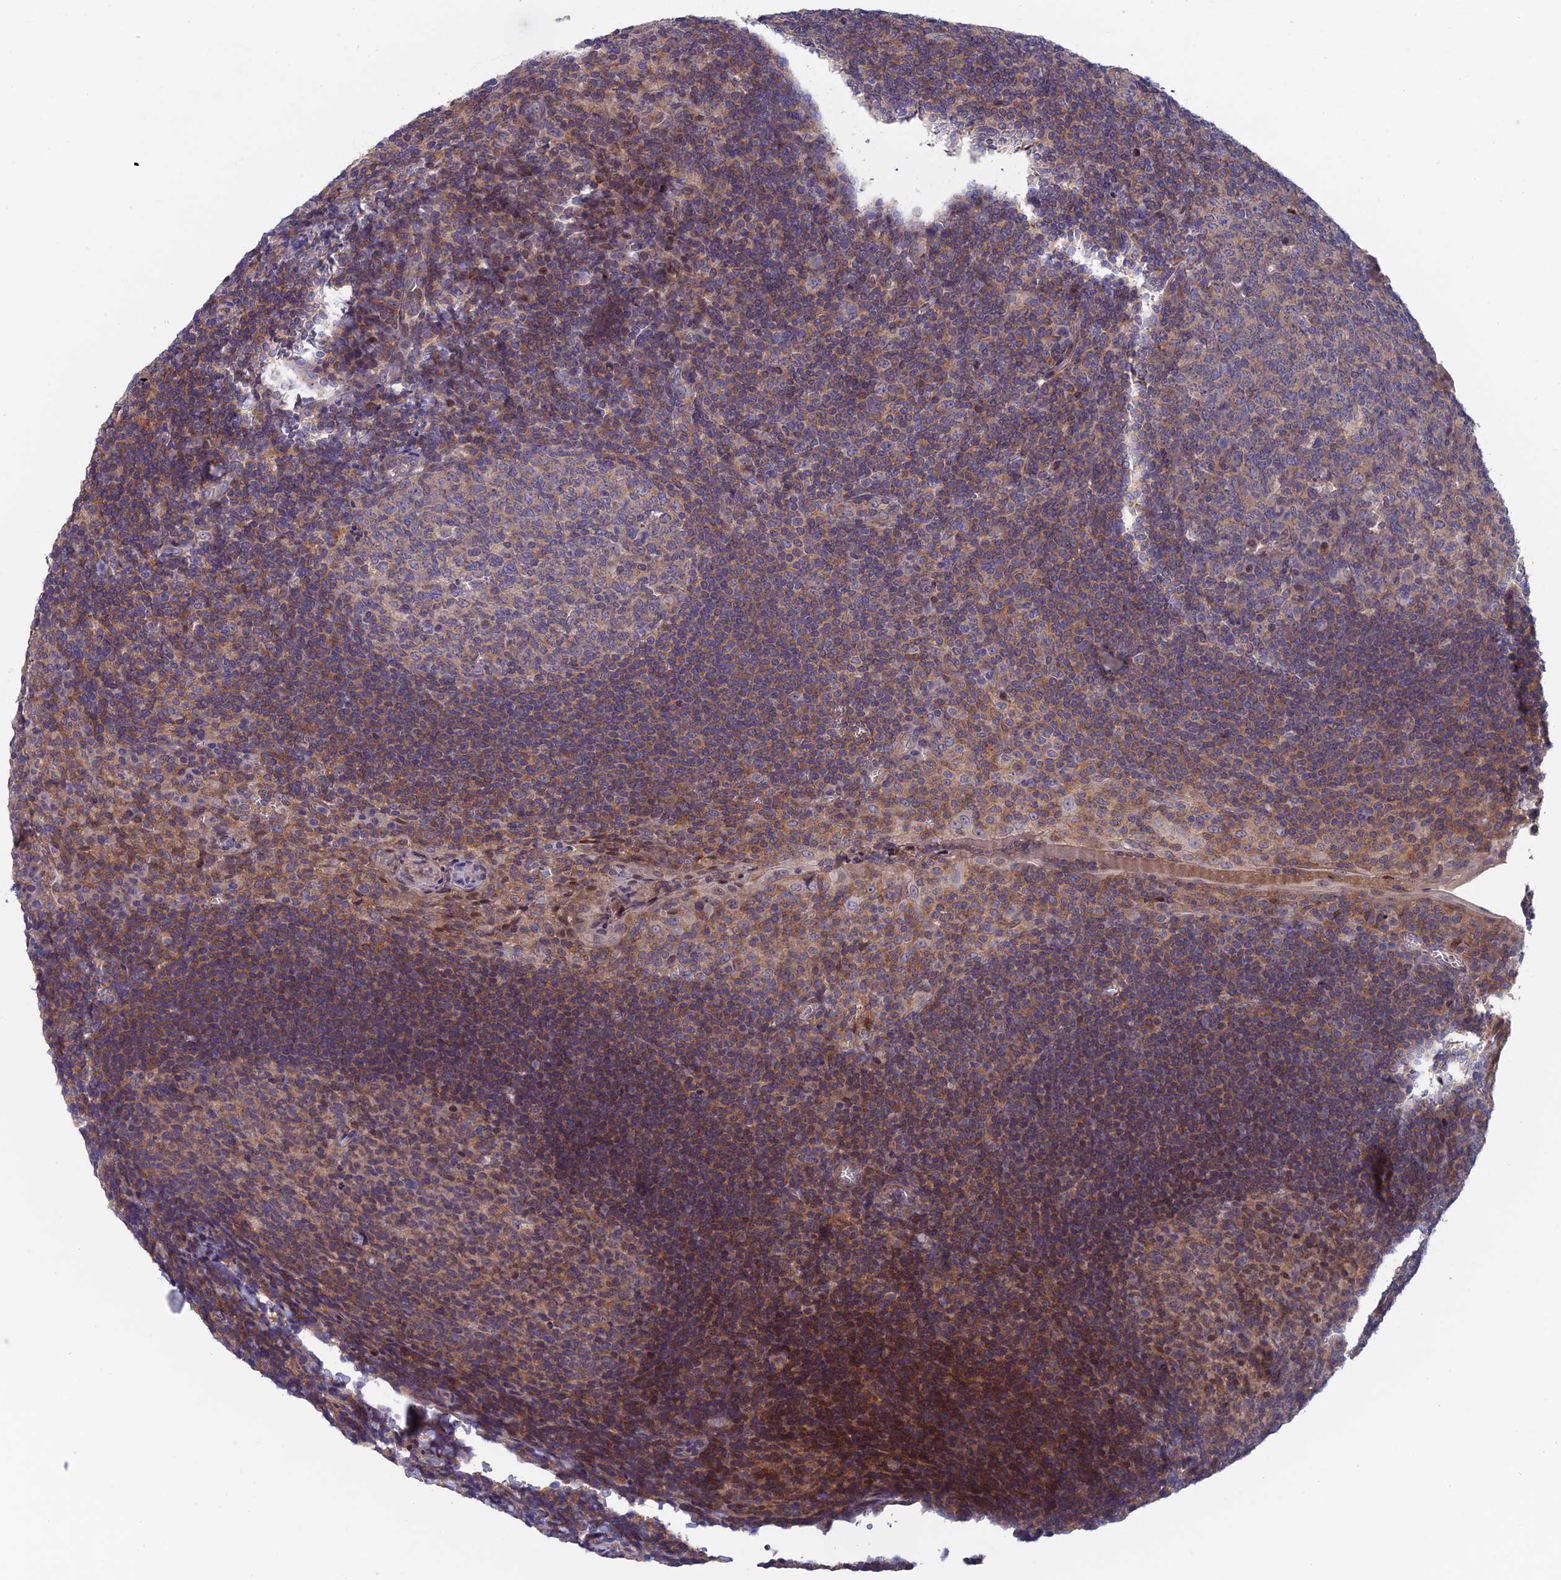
{"staining": {"intensity": "moderate", "quantity": "25%-75%", "location": "cytoplasmic/membranous"}, "tissue": "tonsil", "cell_type": "Germinal center cells", "image_type": "normal", "snomed": [{"axis": "morphology", "description": "Normal tissue, NOS"}, {"axis": "topography", "description": "Tonsil"}], "caption": "Germinal center cells reveal medium levels of moderate cytoplasmic/membranous positivity in approximately 25%-75% of cells in normal human tonsil.", "gene": "USP37", "patient": {"sex": "male", "age": 37}}